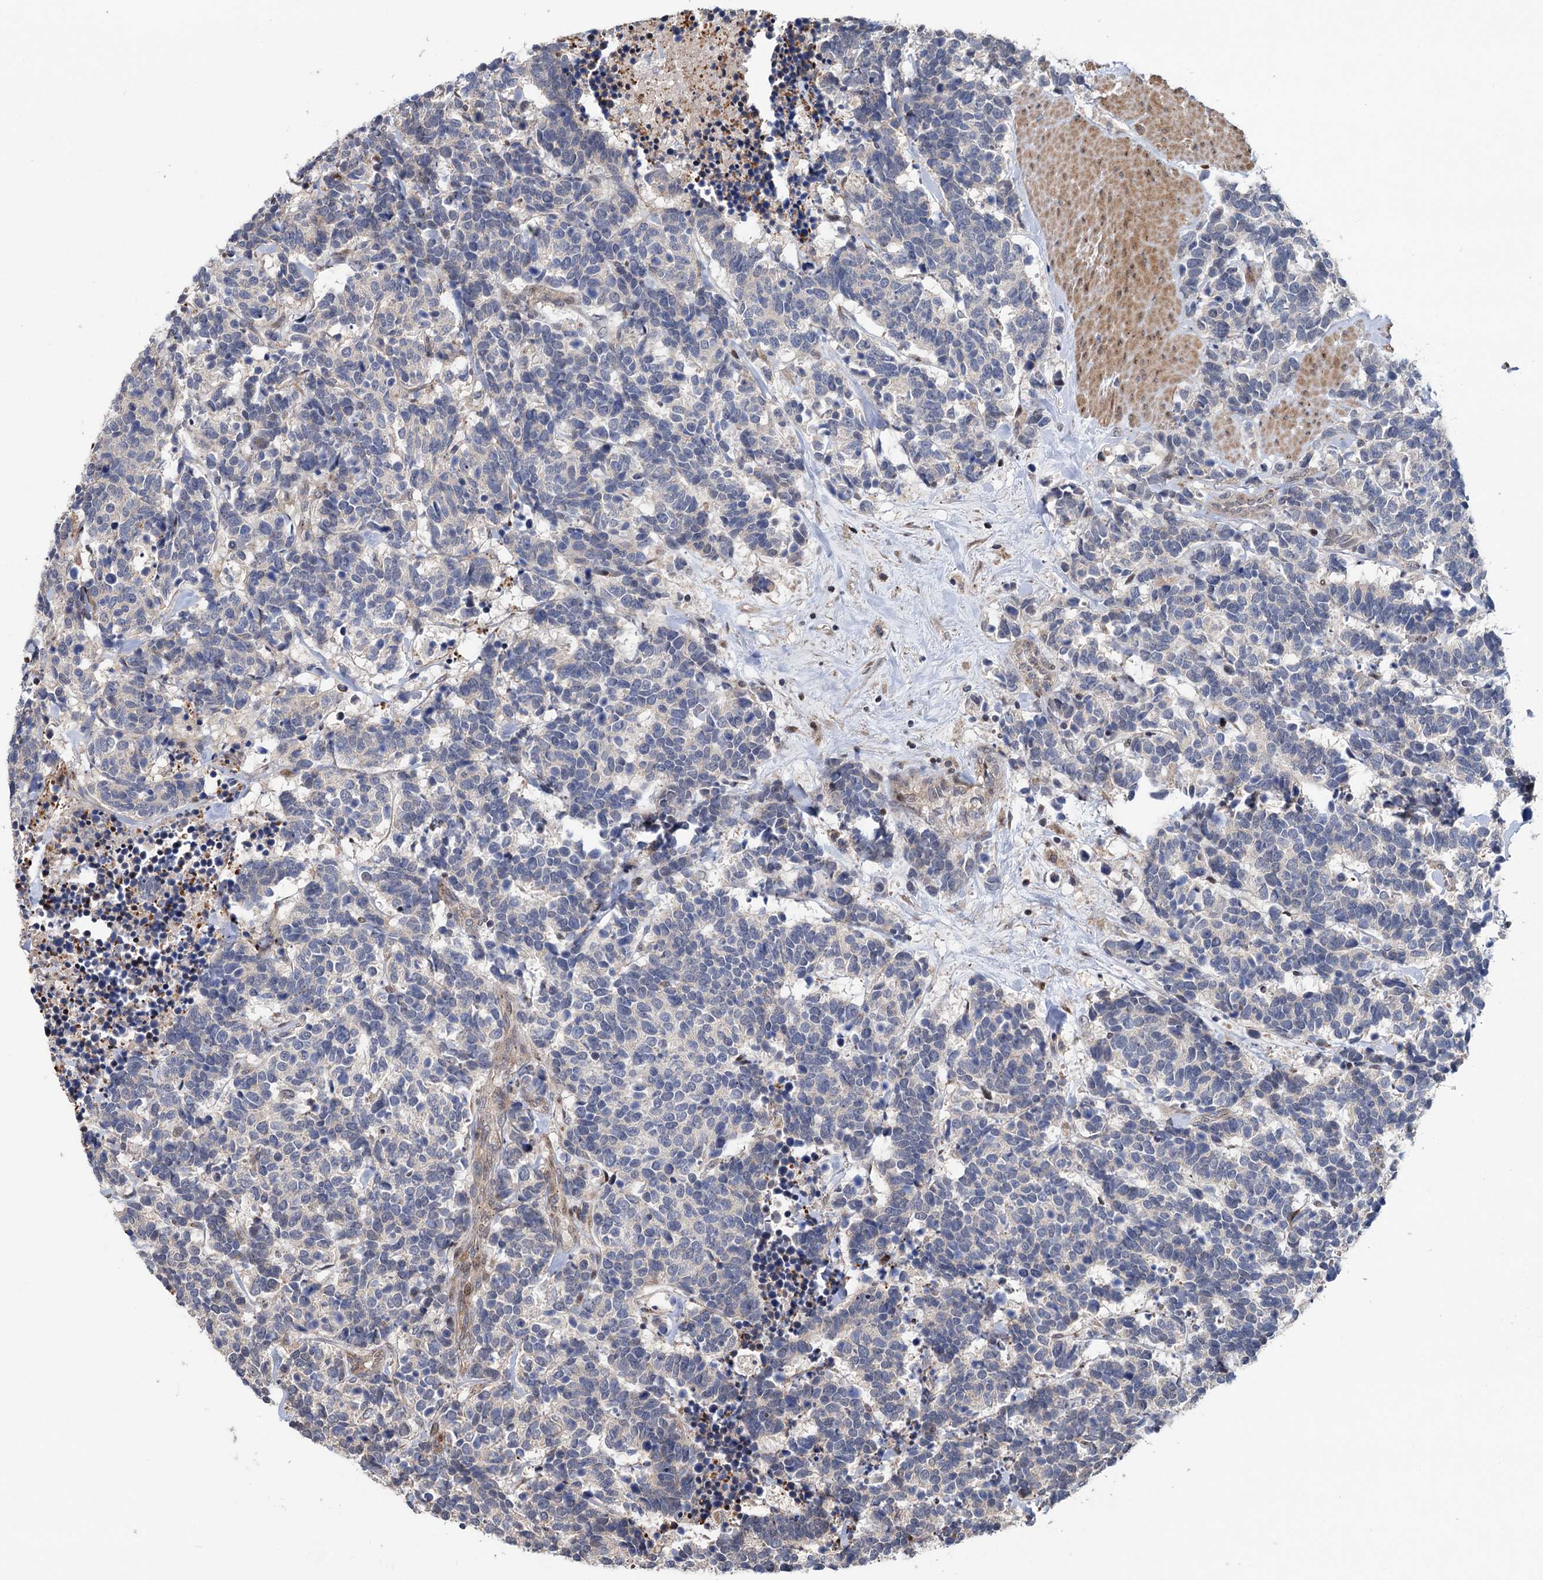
{"staining": {"intensity": "negative", "quantity": "none", "location": "none"}, "tissue": "carcinoid", "cell_type": "Tumor cells", "image_type": "cancer", "snomed": [{"axis": "morphology", "description": "Carcinoma, NOS"}, {"axis": "morphology", "description": "Carcinoid, malignant, NOS"}, {"axis": "topography", "description": "Urinary bladder"}], "caption": "Protein analysis of malignant carcinoid displays no significant positivity in tumor cells. Nuclei are stained in blue.", "gene": "UBR1", "patient": {"sex": "male", "age": 57}}